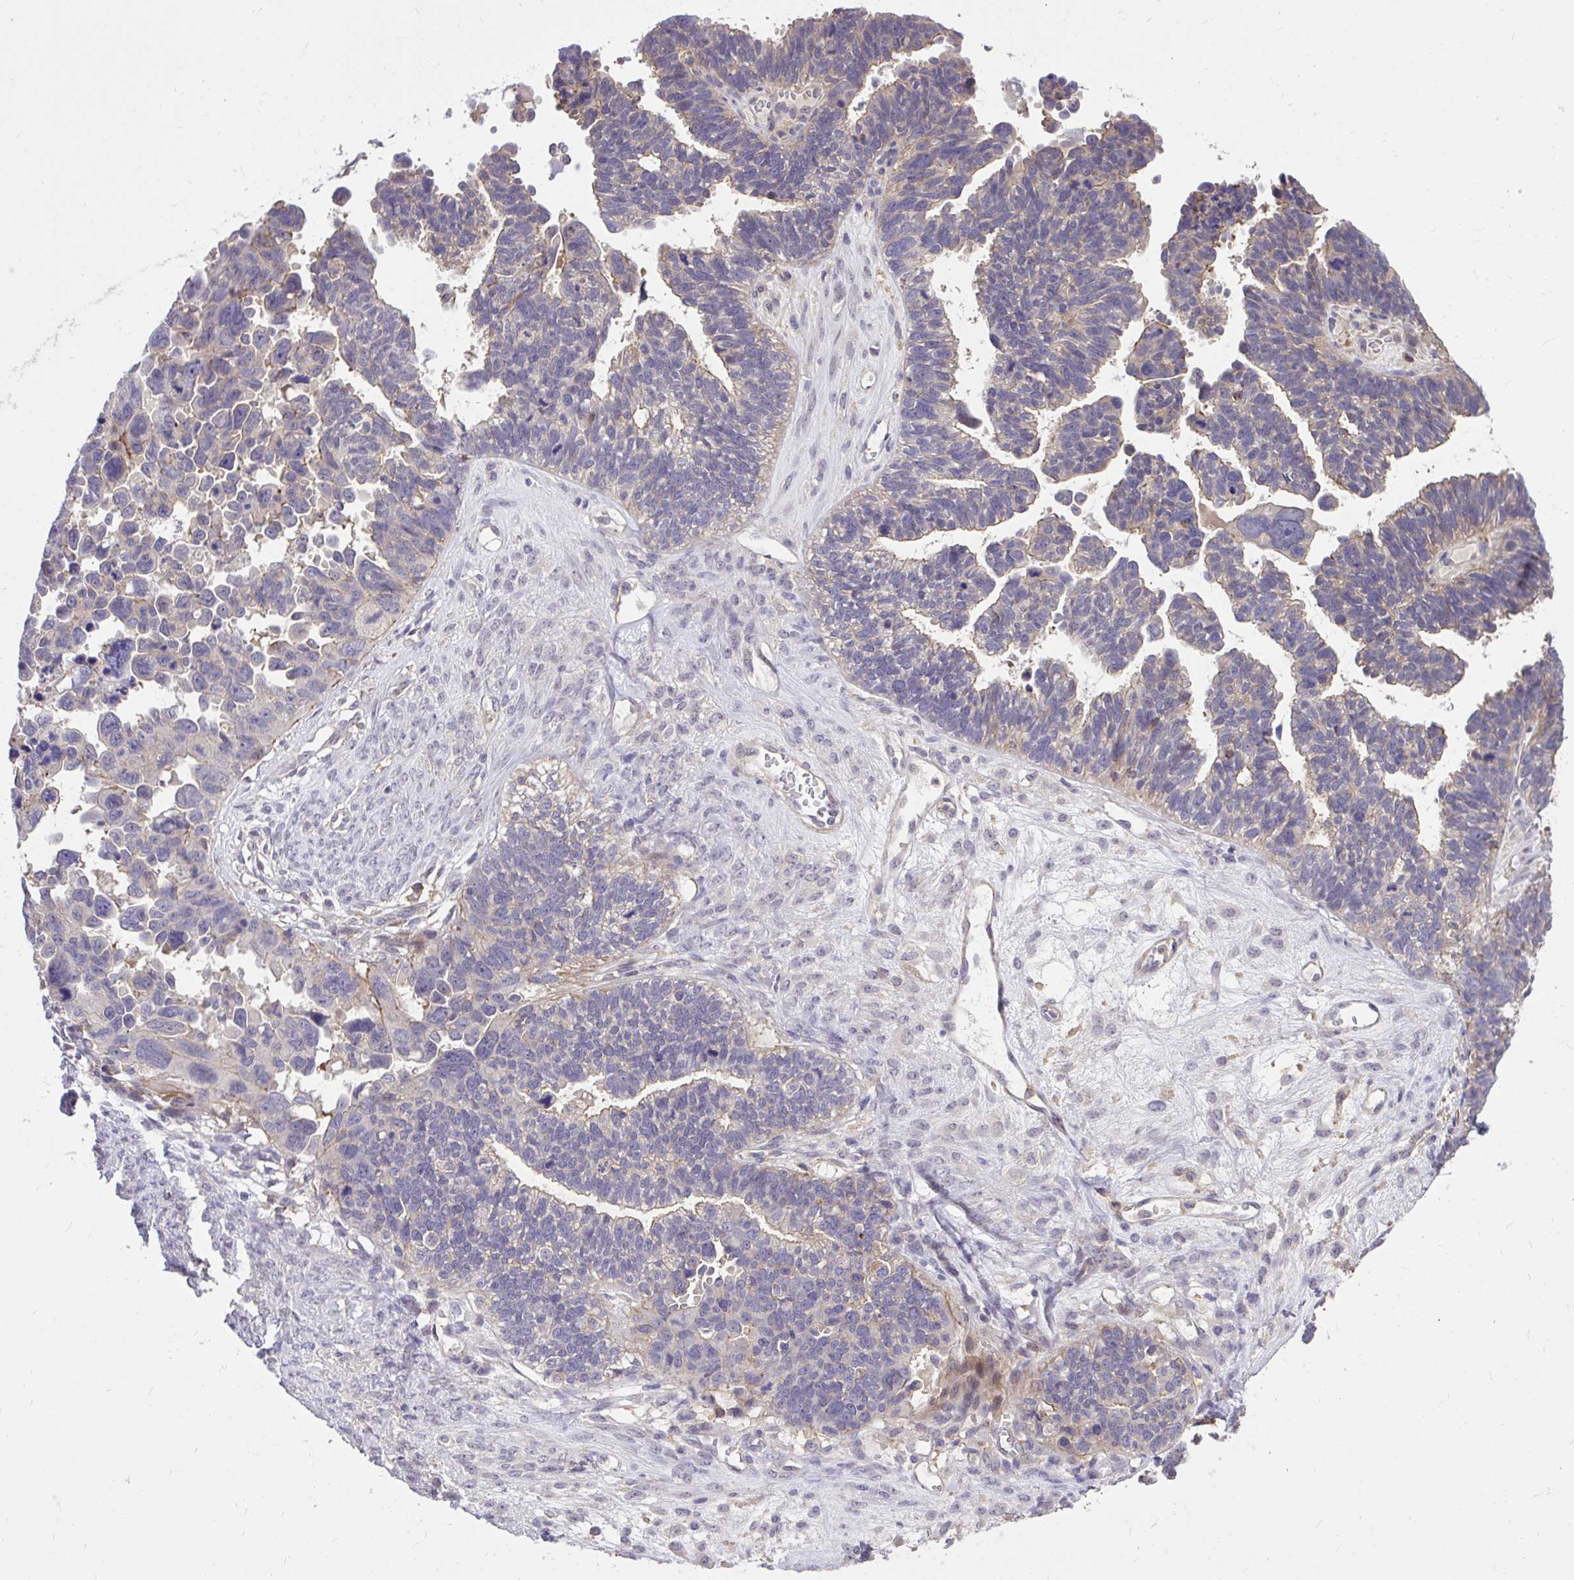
{"staining": {"intensity": "weak", "quantity": "<25%", "location": "cytoplasmic/membranous"}, "tissue": "ovarian cancer", "cell_type": "Tumor cells", "image_type": "cancer", "snomed": [{"axis": "morphology", "description": "Cystadenocarcinoma, serous, NOS"}, {"axis": "topography", "description": "Ovary"}], "caption": "Serous cystadenocarcinoma (ovarian) was stained to show a protein in brown. There is no significant staining in tumor cells. (Brightfield microscopy of DAB (3,3'-diaminobenzidine) immunohistochemistry (IHC) at high magnification).", "gene": "IGFL2", "patient": {"sex": "female", "age": 60}}